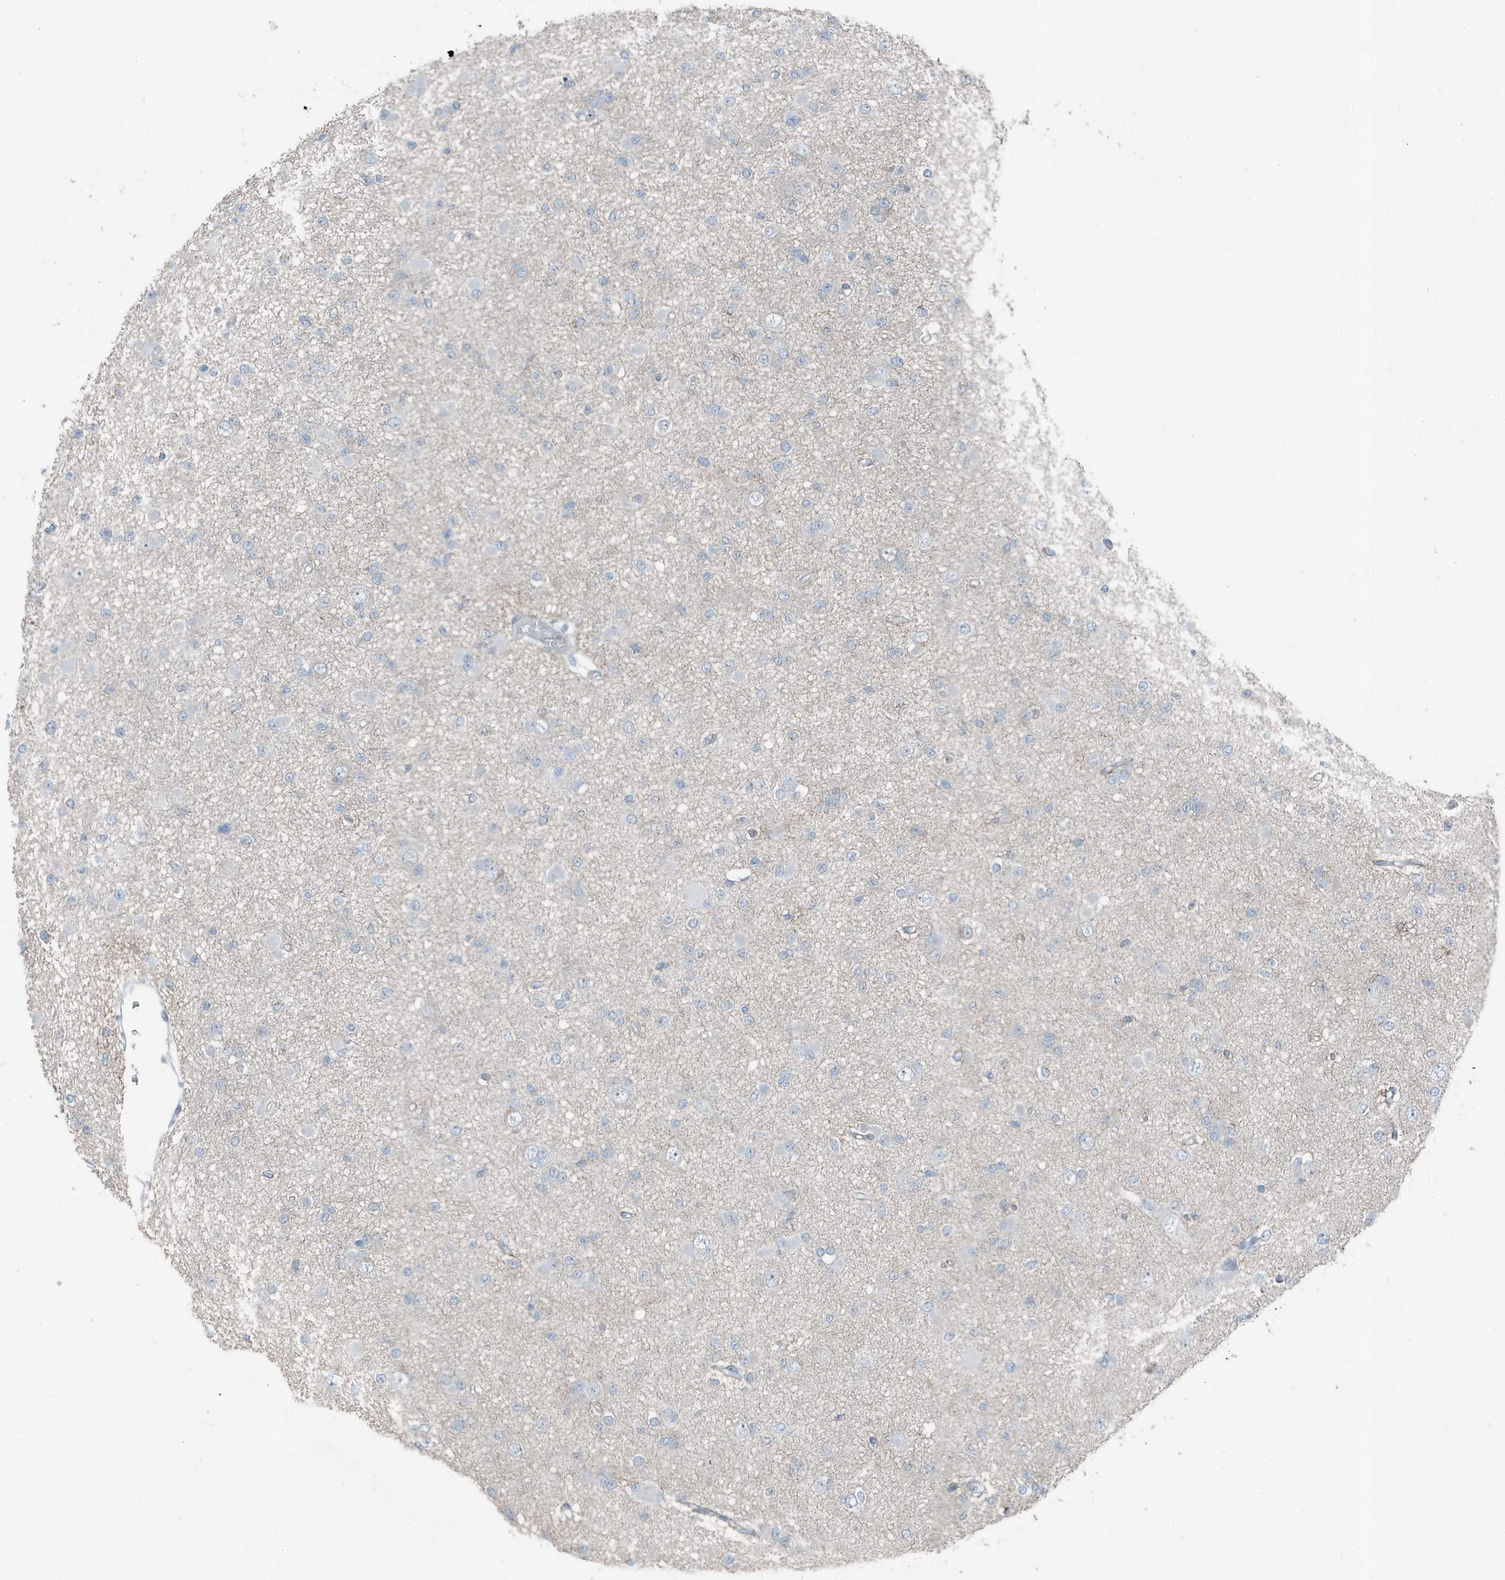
{"staining": {"intensity": "negative", "quantity": "none", "location": "none"}, "tissue": "glioma", "cell_type": "Tumor cells", "image_type": "cancer", "snomed": [{"axis": "morphology", "description": "Glioma, malignant, Low grade"}, {"axis": "topography", "description": "Brain"}], "caption": "The micrograph shows no significant positivity in tumor cells of malignant glioma (low-grade).", "gene": "FAM162A", "patient": {"sex": "female", "age": 22}}